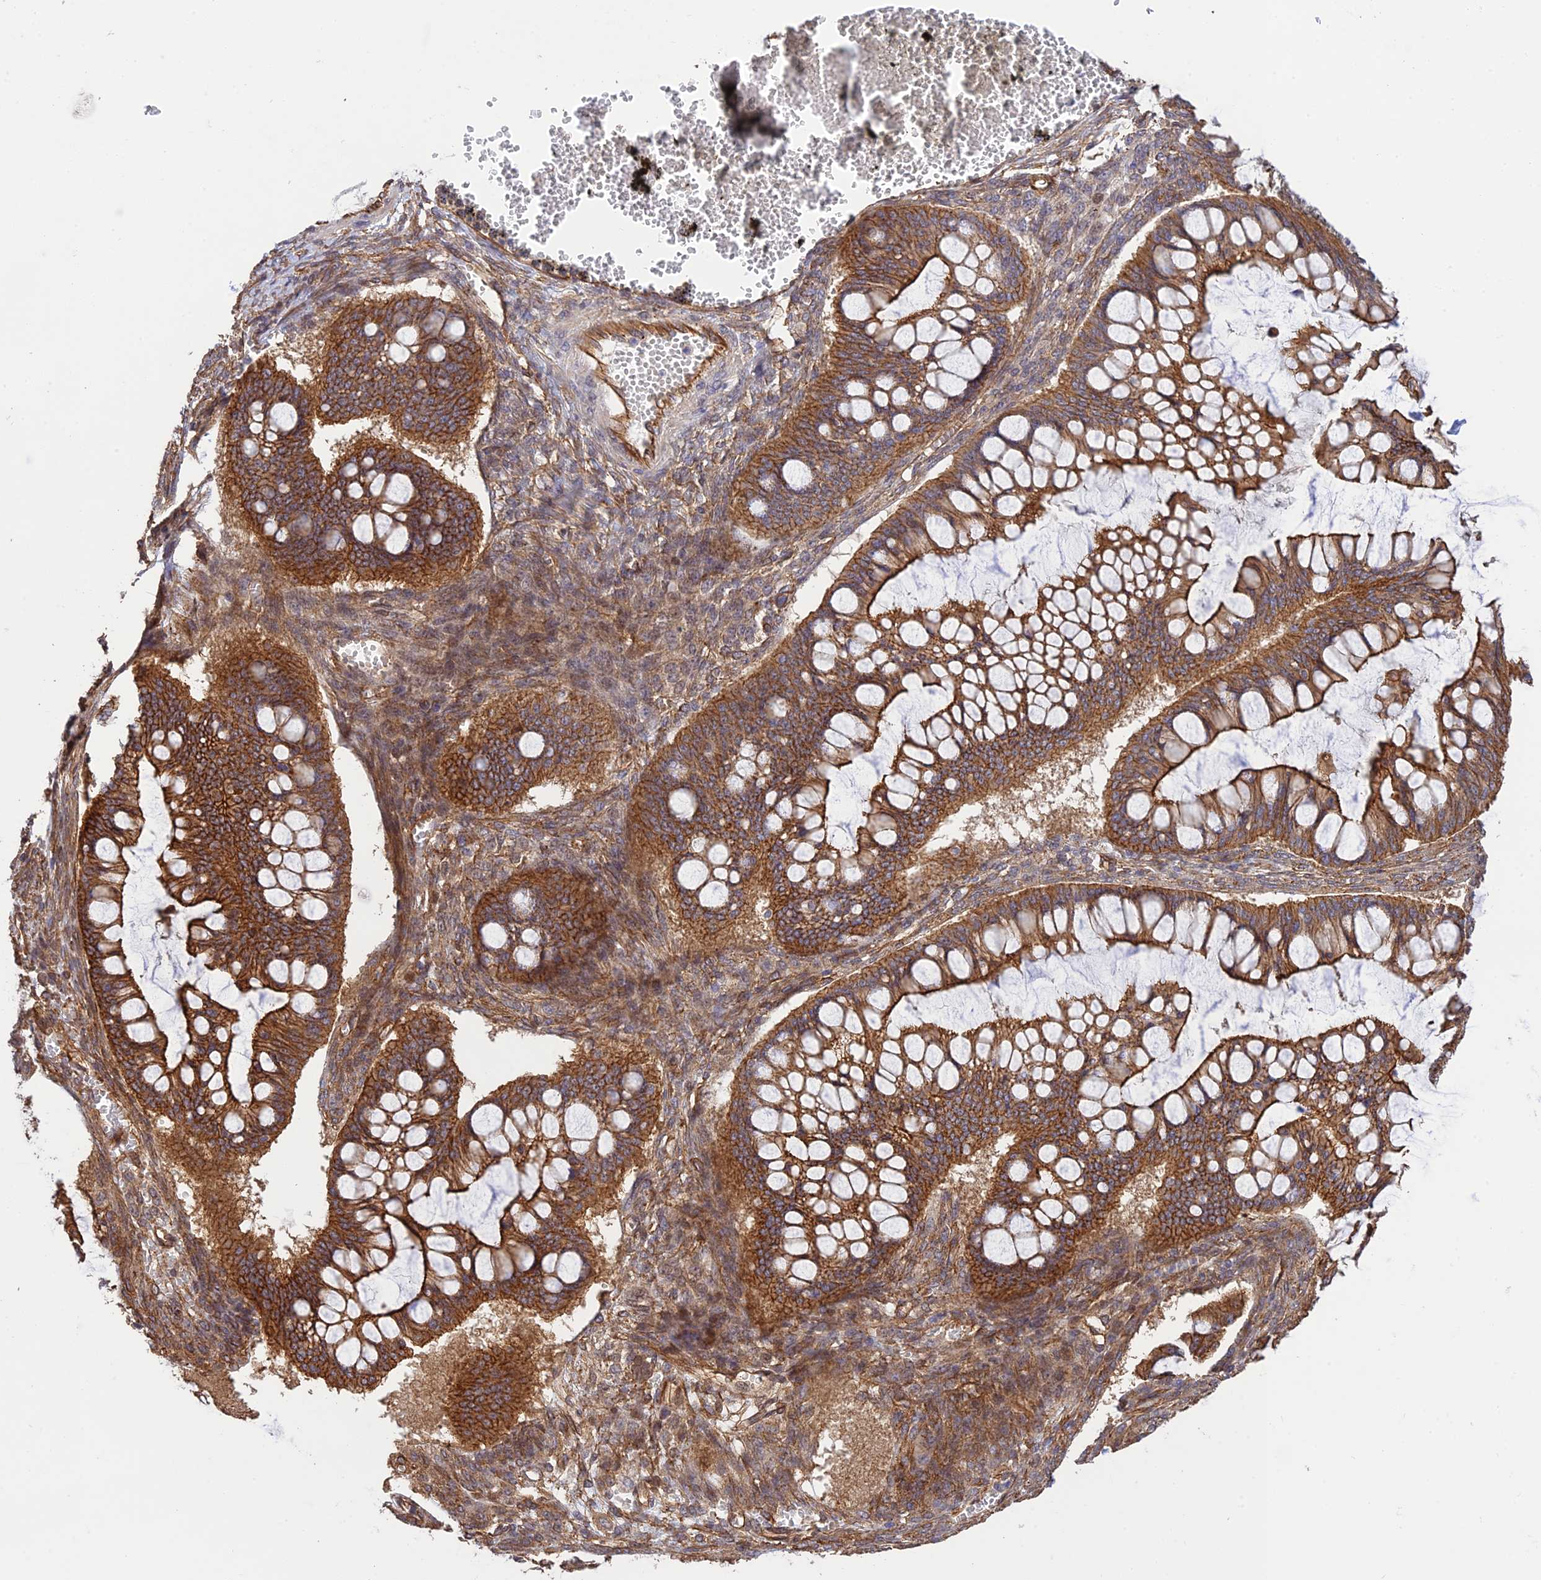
{"staining": {"intensity": "strong", "quantity": ">75%", "location": "cytoplasmic/membranous"}, "tissue": "ovarian cancer", "cell_type": "Tumor cells", "image_type": "cancer", "snomed": [{"axis": "morphology", "description": "Cystadenocarcinoma, mucinous, NOS"}, {"axis": "topography", "description": "Ovary"}], "caption": "Protein staining exhibits strong cytoplasmic/membranous expression in approximately >75% of tumor cells in mucinous cystadenocarcinoma (ovarian). The staining was performed using DAB to visualize the protein expression in brown, while the nuclei were stained in blue with hematoxylin (Magnification: 20x).", "gene": "HOMER2", "patient": {"sex": "female", "age": 73}}